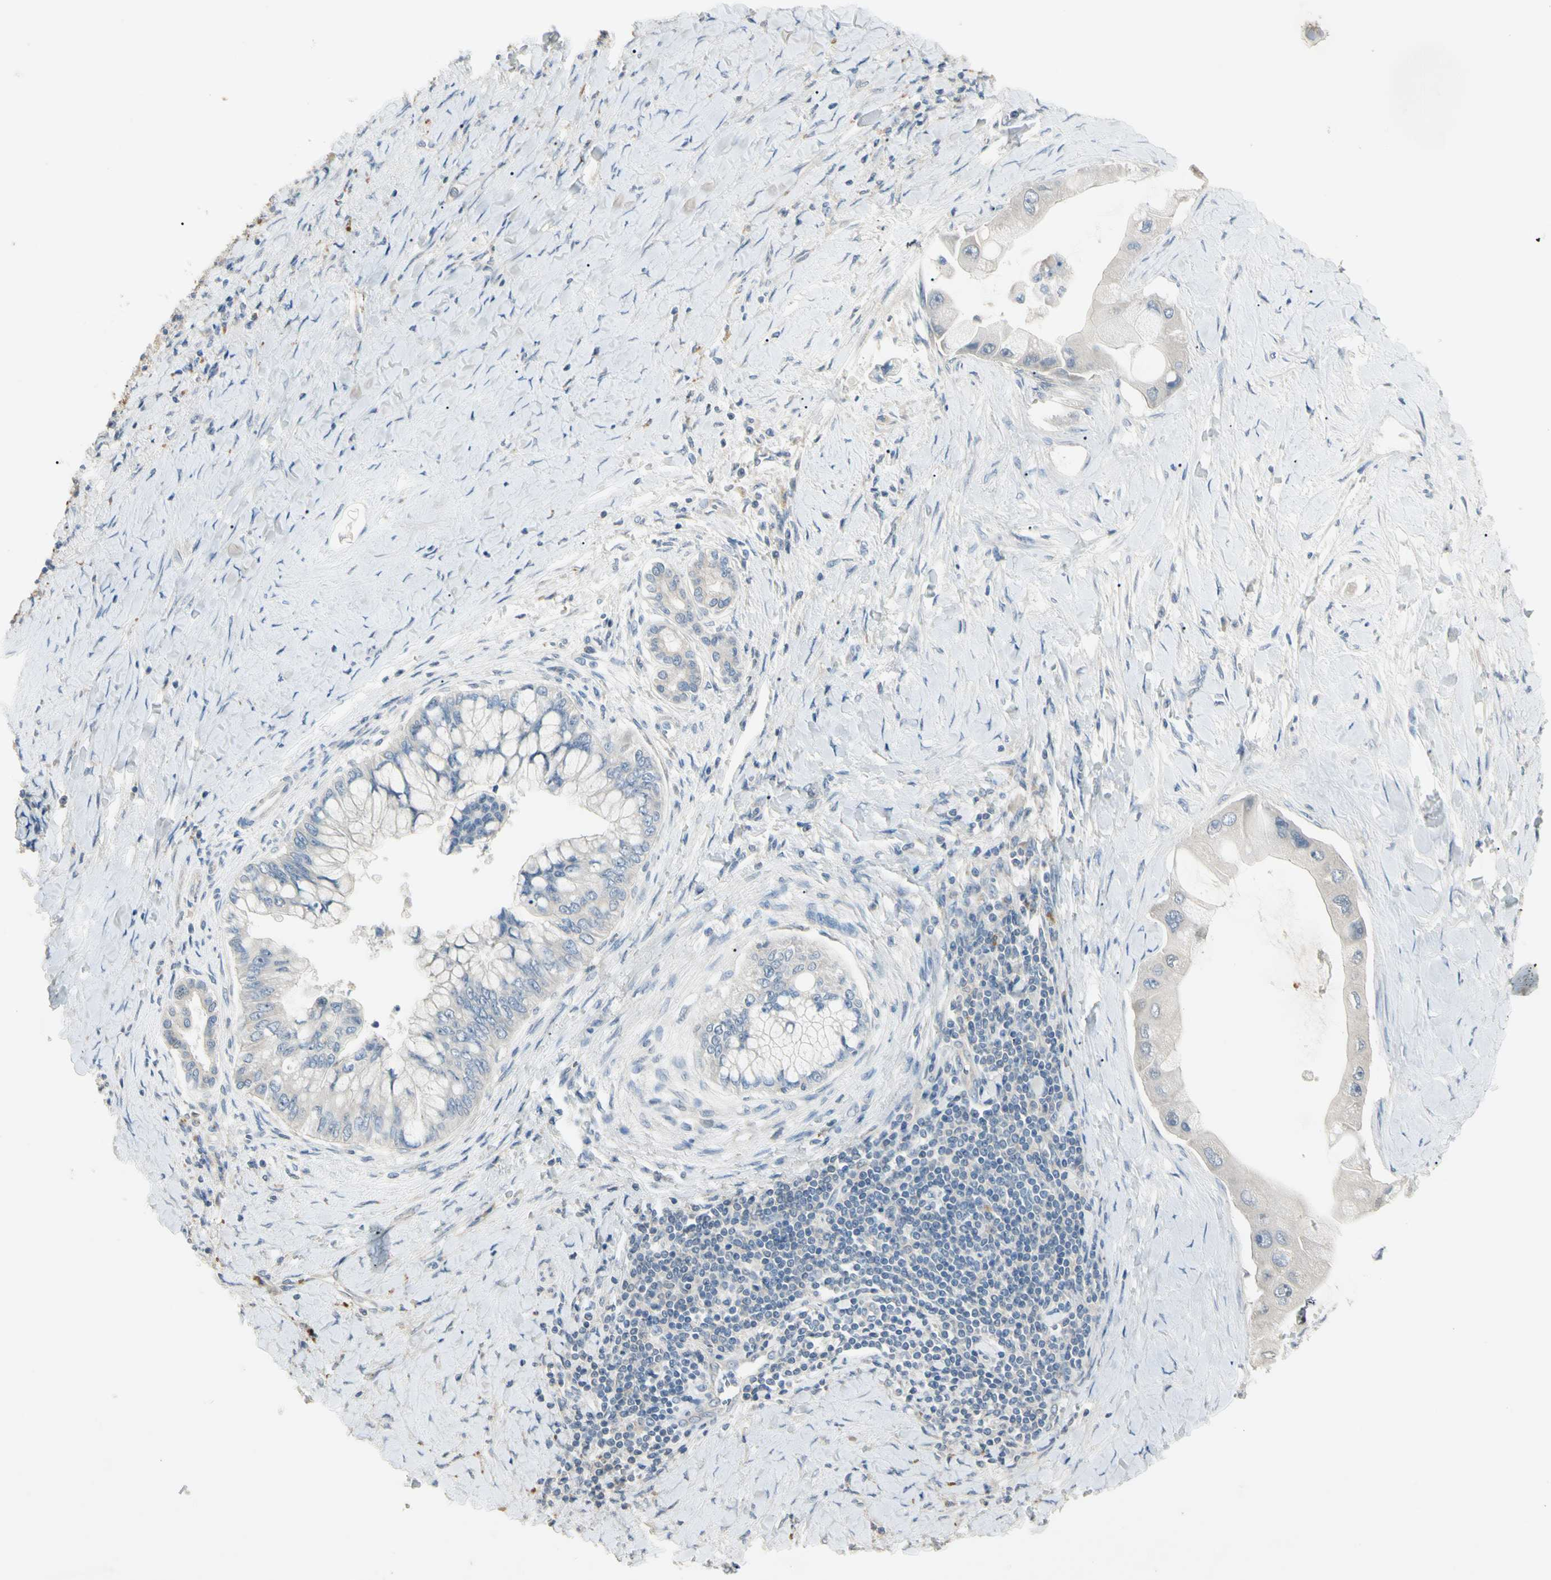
{"staining": {"intensity": "negative", "quantity": "none", "location": "none"}, "tissue": "liver cancer", "cell_type": "Tumor cells", "image_type": "cancer", "snomed": [{"axis": "morphology", "description": "Normal tissue, NOS"}, {"axis": "morphology", "description": "Cholangiocarcinoma"}, {"axis": "topography", "description": "Liver"}, {"axis": "topography", "description": "Peripheral nerve tissue"}], "caption": "Immunohistochemistry (IHC) photomicrograph of neoplastic tissue: cholangiocarcinoma (liver) stained with DAB demonstrates no significant protein expression in tumor cells. (DAB (3,3'-diaminobenzidine) IHC, high magnification).", "gene": "PRSS21", "patient": {"sex": "male", "age": 50}}